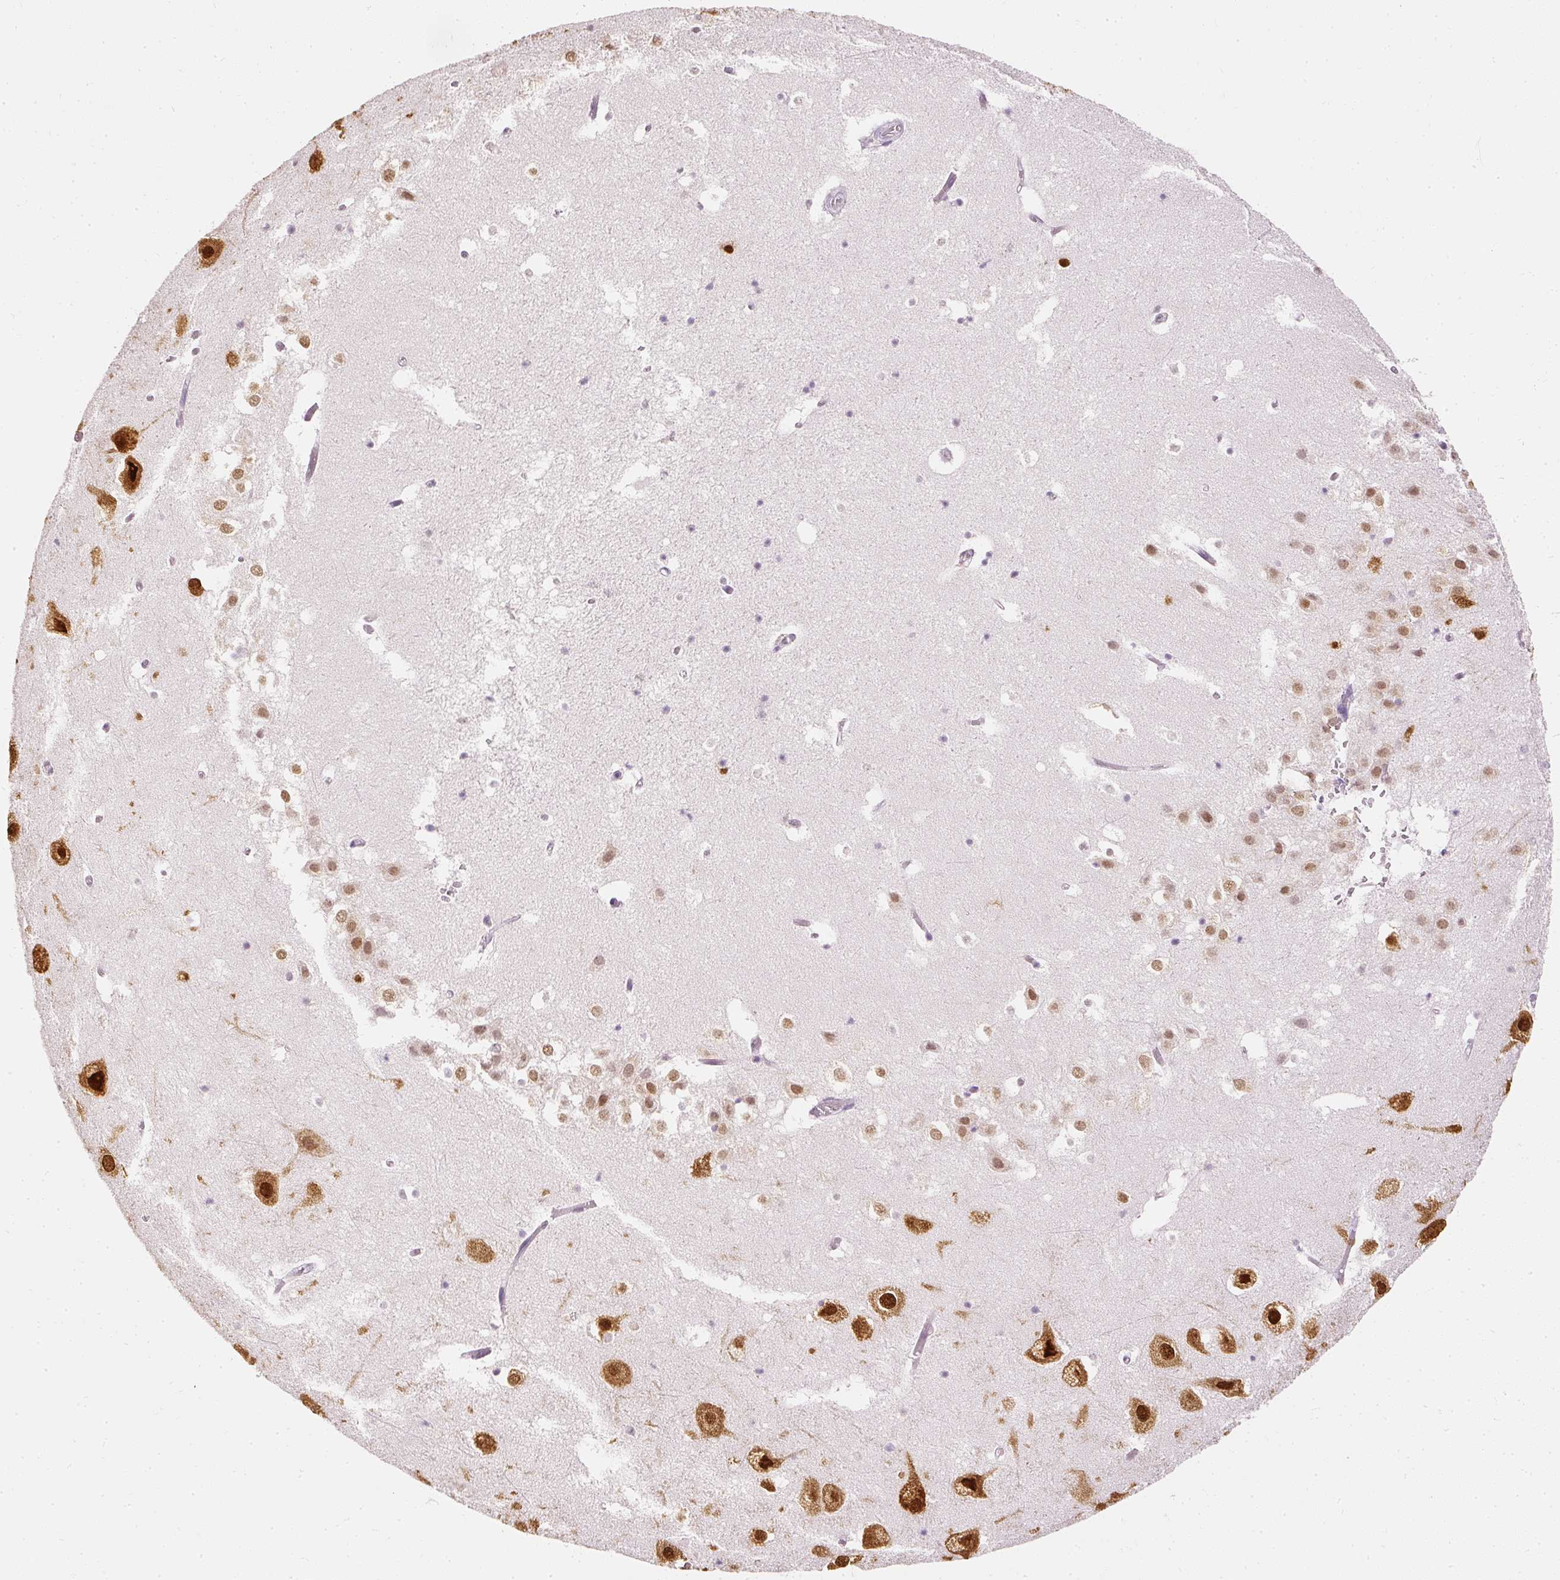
{"staining": {"intensity": "negative", "quantity": "none", "location": "none"}, "tissue": "hippocampus", "cell_type": "Glial cells", "image_type": "normal", "snomed": [{"axis": "morphology", "description": "Normal tissue, NOS"}, {"axis": "topography", "description": "Hippocampus"}], "caption": "DAB (3,3'-diaminobenzidine) immunohistochemical staining of benign hippocampus demonstrates no significant staining in glial cells.", "gene": "ELAVL3", "patient": {"sex": "female", "age": 52}}